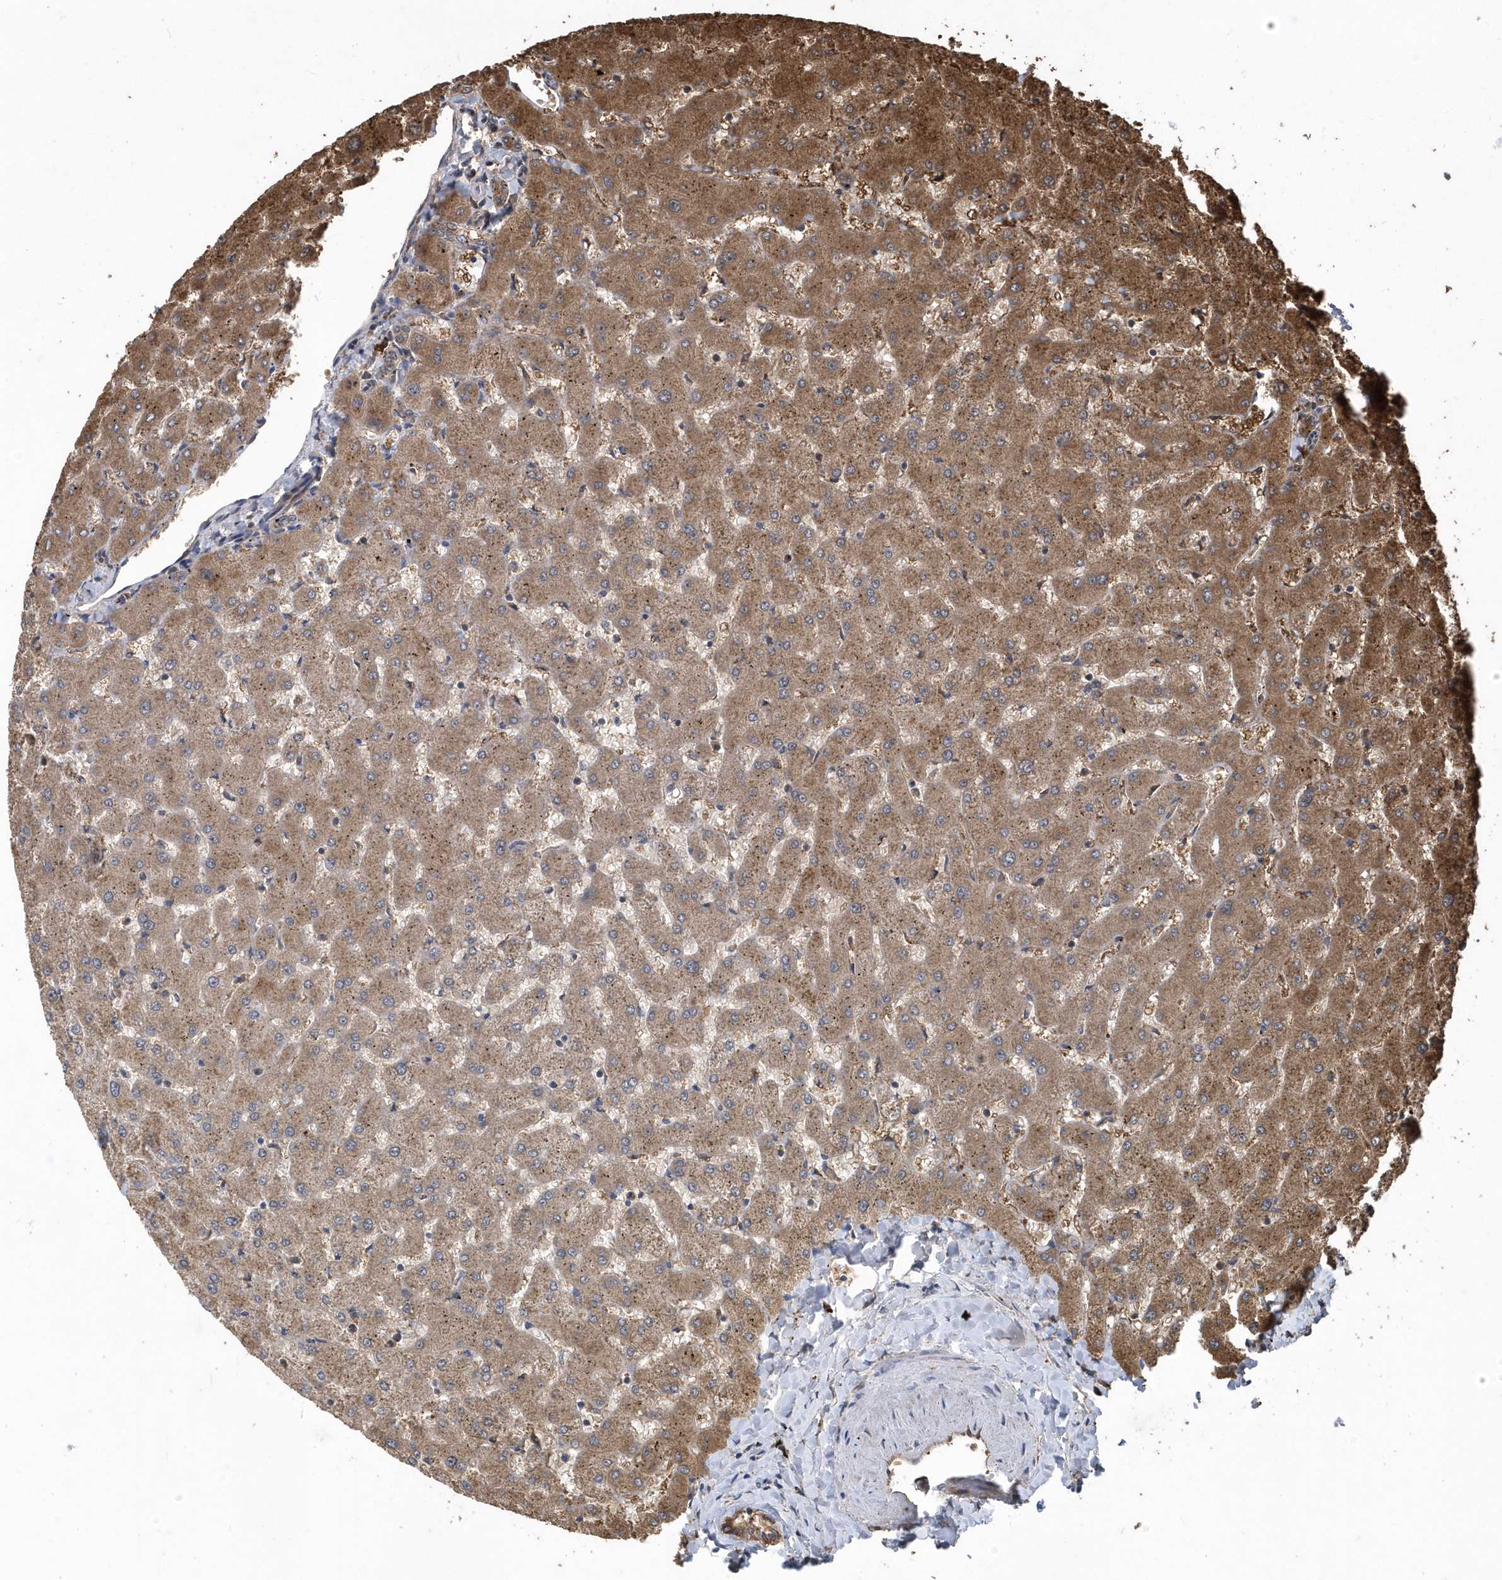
{"staining": {"intensity": "moderate", "quantity": ">75%", "location": "cytoplasmic/membranous"}, "tissue": "liver", "cell_type": "Cholangiocytes", "image_type": "normal", "snomed": [{"axis": "morphology", "description": "Normal tissue, NOS"}, {"axis": "topography", "description": "Liver"}], "caption": "Immunohistochemistry photomicrograph of normal liver: liver stained using IHC displays medium levels of moderate protein expression localized specifically in the cytoplasmic/membranous of cholangiocytes, appearing as a cytoplasmic/membranous brown color.", "gene": "WASHC5", "patient": {"sex": "female", "age": 63}}